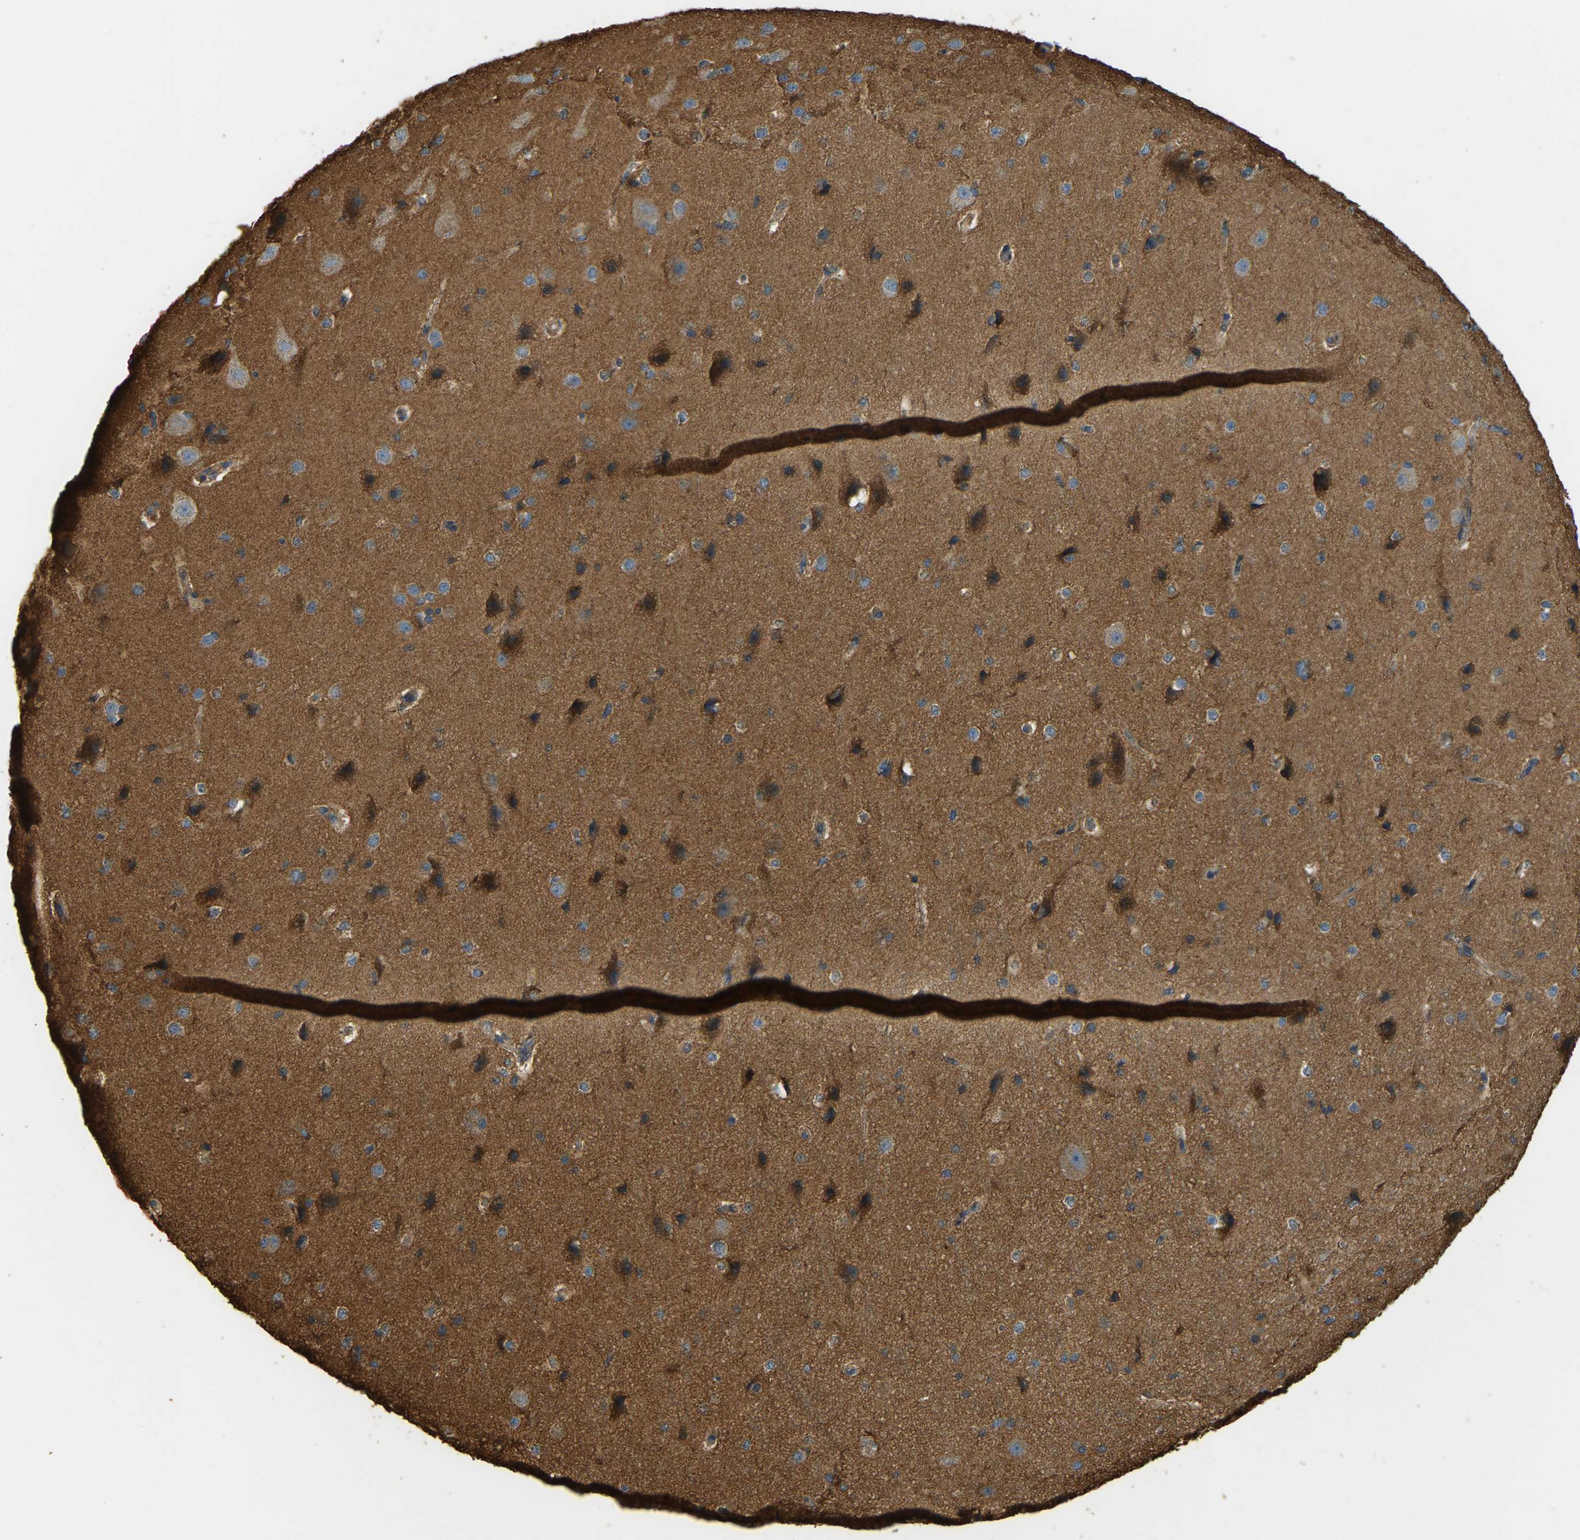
{"staining": {"intensity": "negative", "quantity": "none", "location": "none"}, "tissue": "cerebral cortex", "cell_type": "Endothelial cells", "image_type": "normal", "snomed": [{"axis": "morphology", "description": "Normal tissue, NOS"}, {"axis": "morphology", "description": "Developmental malformation"}, {"axis": "topography", "description": "Cerebral cortex"}], "caption": "High magnification brightfield microscopy of benign cerebral cortex stained with DAB (3,3'-diaminobenzidine) (brown) and counterstained with hematoxylin (blue): endothelial cells show no significant staining. (Brightfield microscopy of DAB immunohistochemistry (IHC) at high magnification).", "gene": "GNG2", "patient": {"sex": "female", "age": 30}}